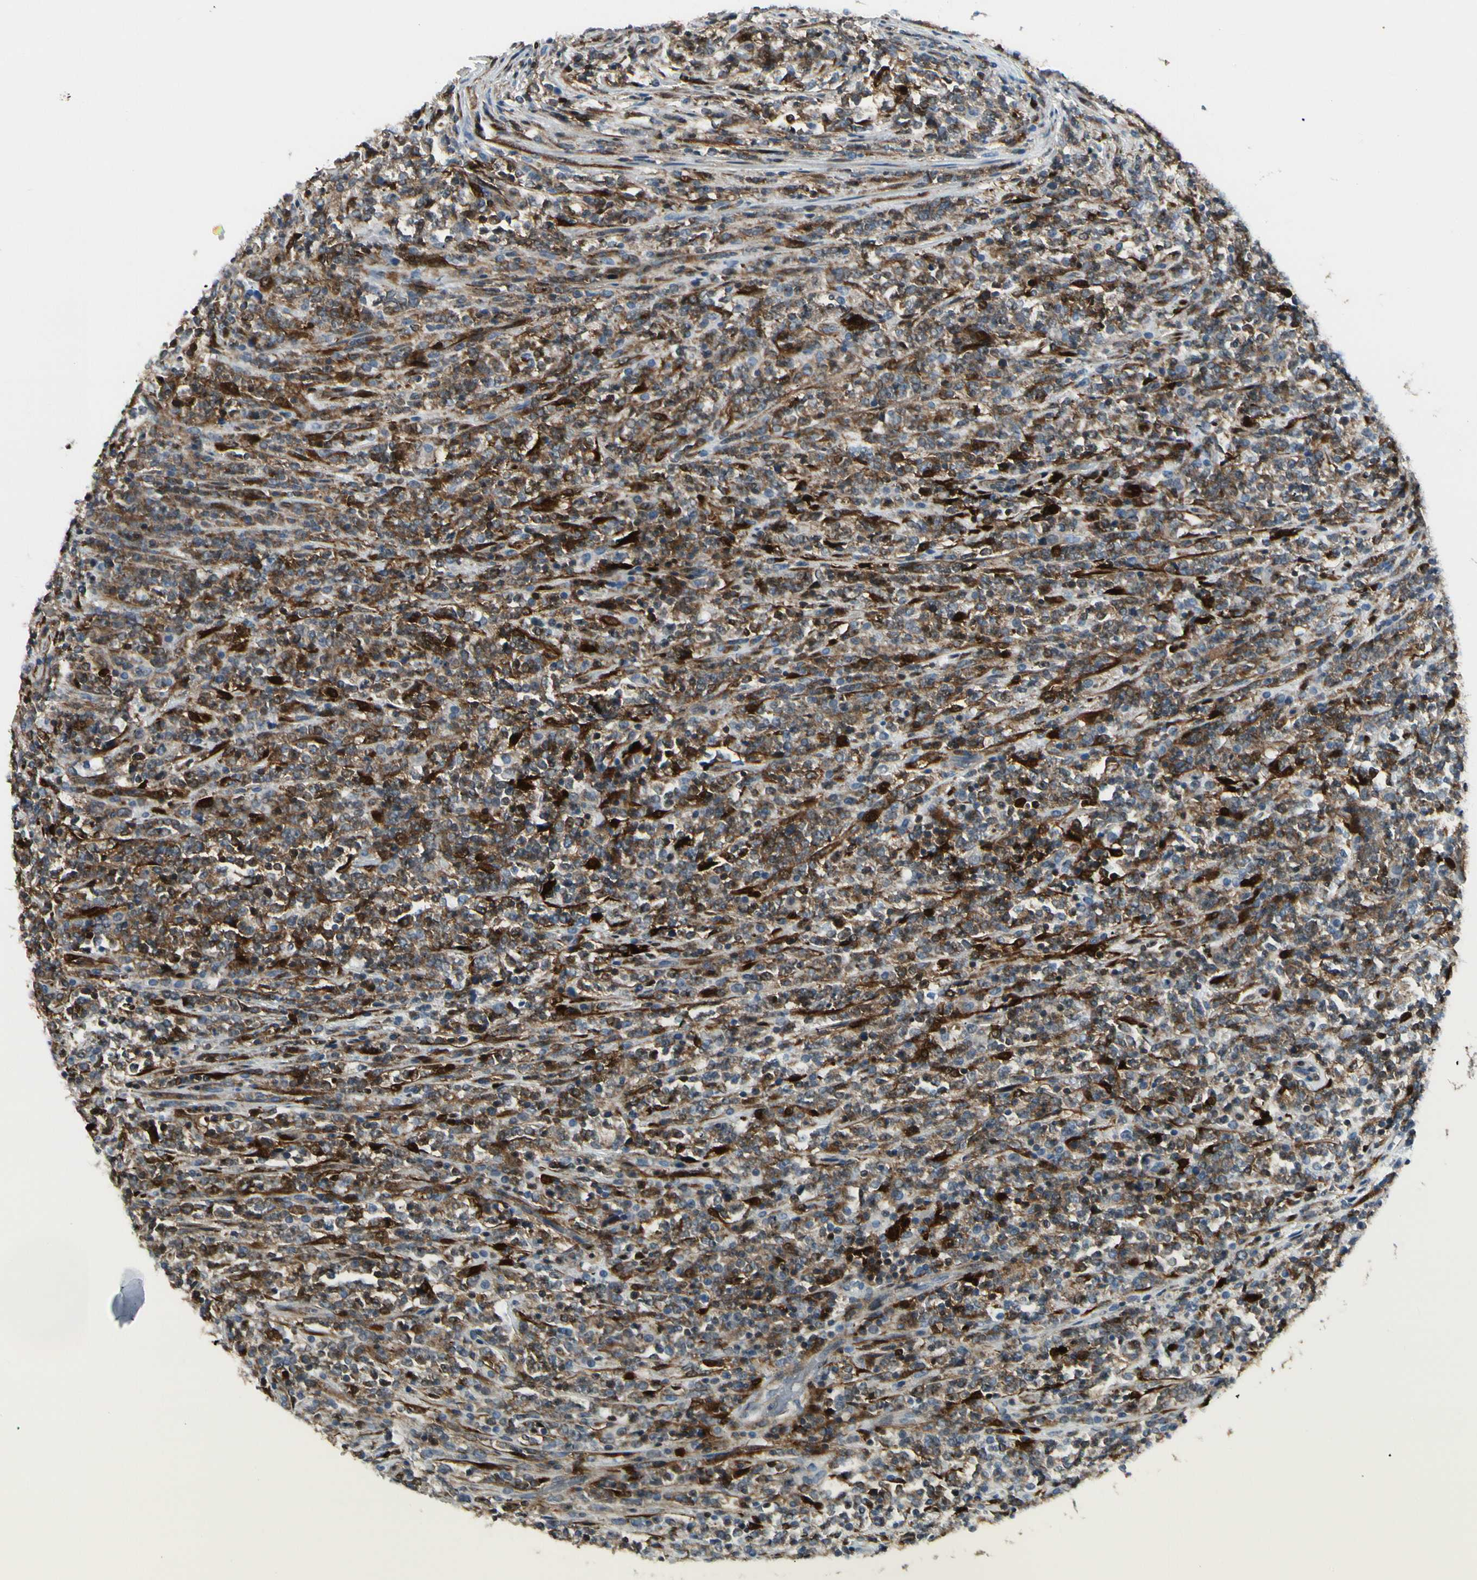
{"staining": {"intensity": "moderate", "quantity": ">75%", "location": "cytoplasmic/membranous"}, "tissue": "lymphoma", "cell_type": "Tumor cells", "image_type": "cancer", "snomed": [{"axis": "morphology", "description": "Malignant lymphoma, non-Hodgkin's type, High grade"}, {"axis": "topography", "description": "Soft tissue"}], "caption": "An immunohistochemistry (IHC) photomicrograph of neoplastic tissue is shown. Protein staining in brown shows moderate cytoplasmic/membranous positivity in lymphoma within tumor cells.", "gene": "TRAF1", "patient": {"sex": "male", "age": 18}}